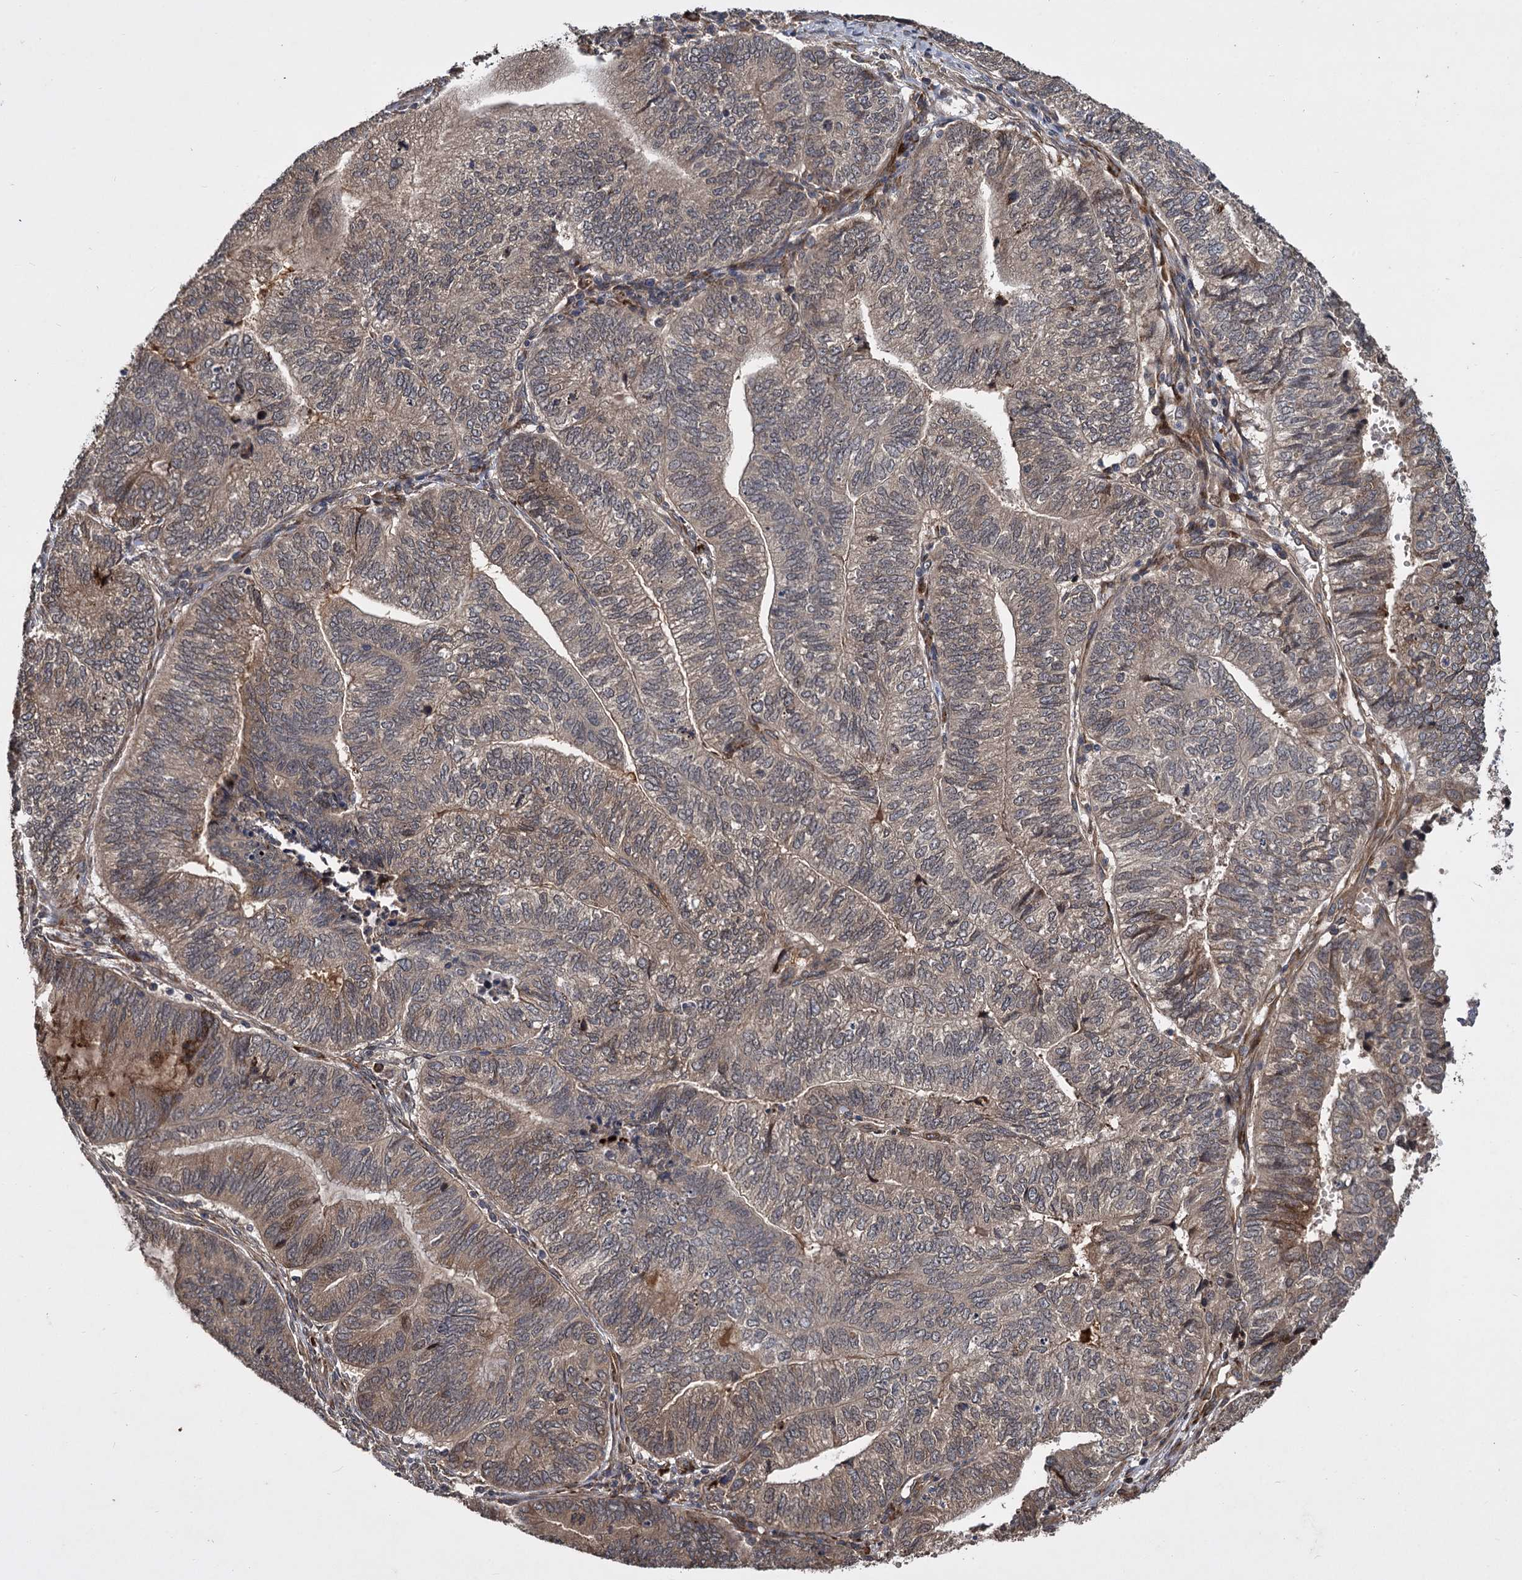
{"staining": {"intensity": "weak", "quantity": ">75%", "location": "cytoplasmic/membranous"}, "tissue": "endometrial cancer", "cell_type": "Tumor cells", "image_type": "cancer", "snomed": [{"axis": "morphology", "description": "Adenocarcinoma, NOS"}, {"axis": "topography", "description": "Uterus"}, {"axis": "topography", "description": "Endometrium"}], "caption": "Endometrial cancer was stained to show a protein in brown. There is low levels of weak cytoplasmic/membranous staining in about >75% of tumor cells.", "gene": "INPPL1", "patient": {"sex": "female", "age": 70}}